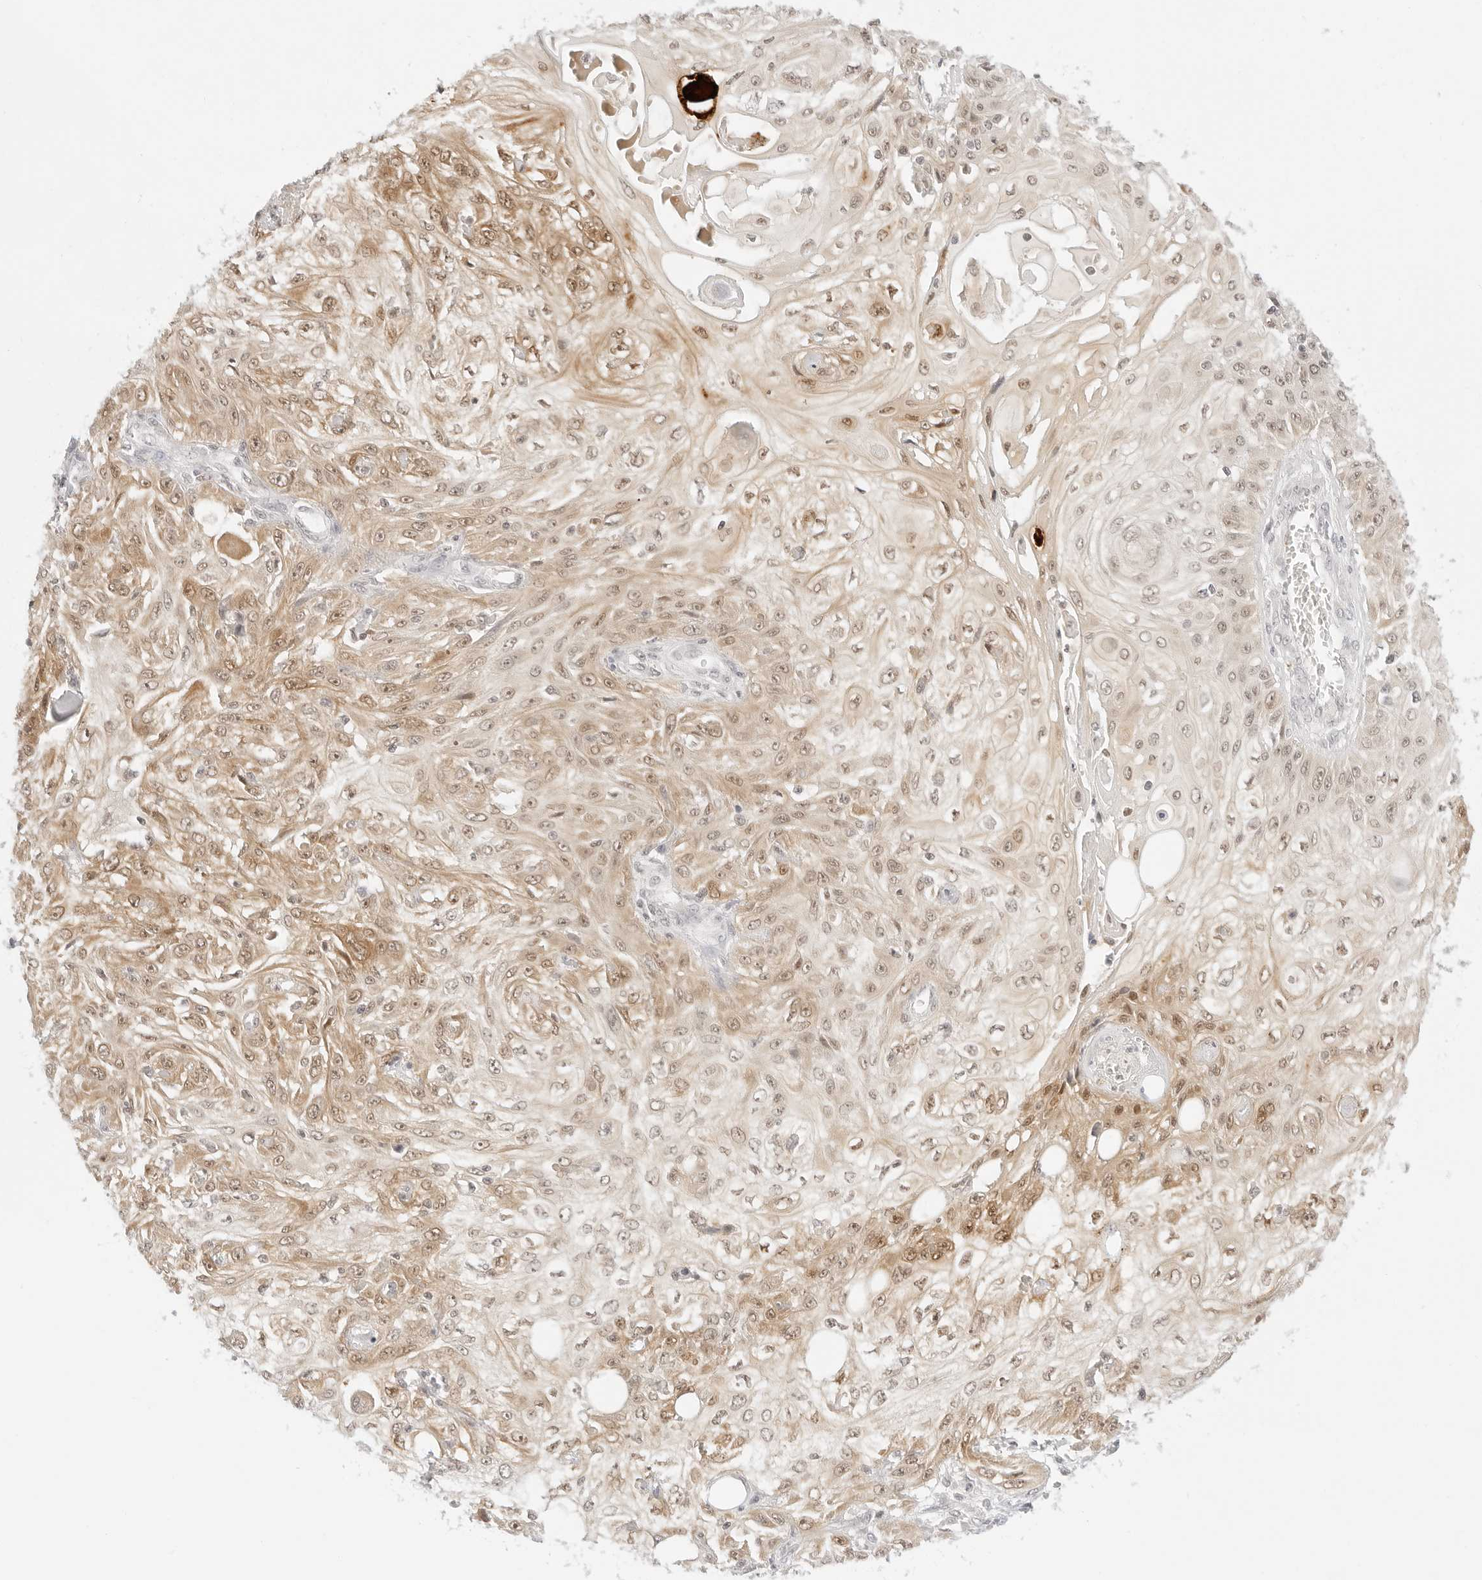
{"staining": {"intensity": "moderate", "quantity": ">75%", "location": "cytoplasmic/membranous,nuclear"}, "tissue": "skin cancer", "cell_type": "Tumor cells", "image_type": "cancer", "snomed": [{"axis": "morphology", "description": "Squamous cell carcinoma, NOS"}, {"axis": "morphology", "description": "Squamous cell carcinoma, metastatic, NOS"}, {"axis": "topography", "description": "Skin"}, {"axis": "topography", "description": "Lymph node"}], "caption": "An image of human metastatic squamous cell carcinoma (skin) stained for a protein reveals moderate cytoplasmic/membranous and nuclear brown staining in tumor cells.", "gene": "POLR3C", "patient": {"sex": "male", "age": 75}}